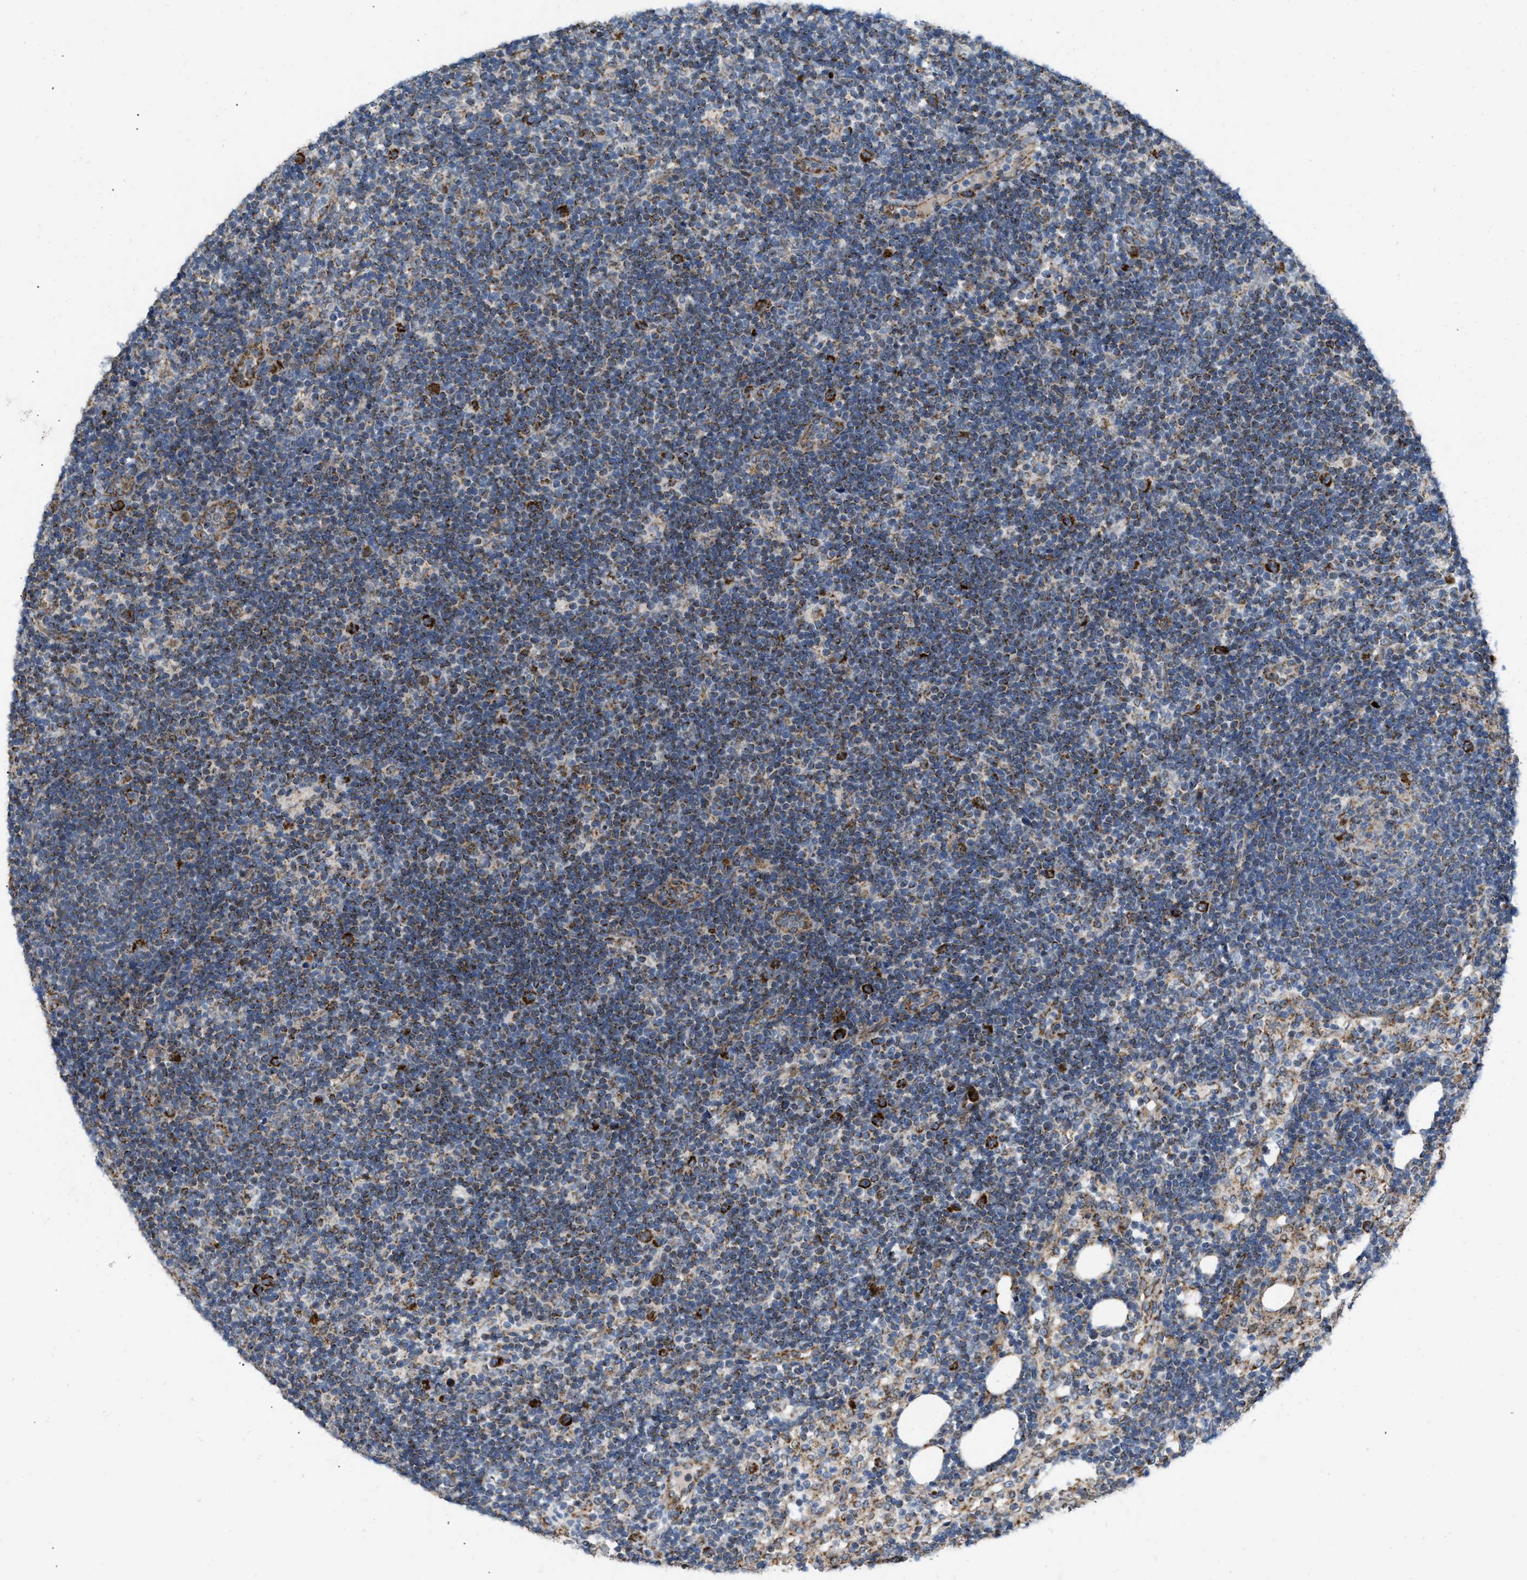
{"staining": {"intensity": "strong", "quantity": "25%-75%", "location": "cytoplasmic/membranous"}, "tissue": "lymph node", "cell_type": "Germinal center cells", "image_type": "normal", "snomed": [{"axis": "morphology", "description": "Normal tissue, NOS"}, {"axis": "morphology", "description": "Carcinoid, malignant, NOS"}, {"axis": "topography", "description": "Lymph node"}], "caption": "Immunohistochemistry (IHC) photomicrograph of benign human lymph node stained for a protein (brown), which reveals high levels of strong cytoplasmic/membranous expression in about 25%-75% of germinal center cells.", "gene": "AKAP1", "patient": {"sex": "male", "age": 47}}